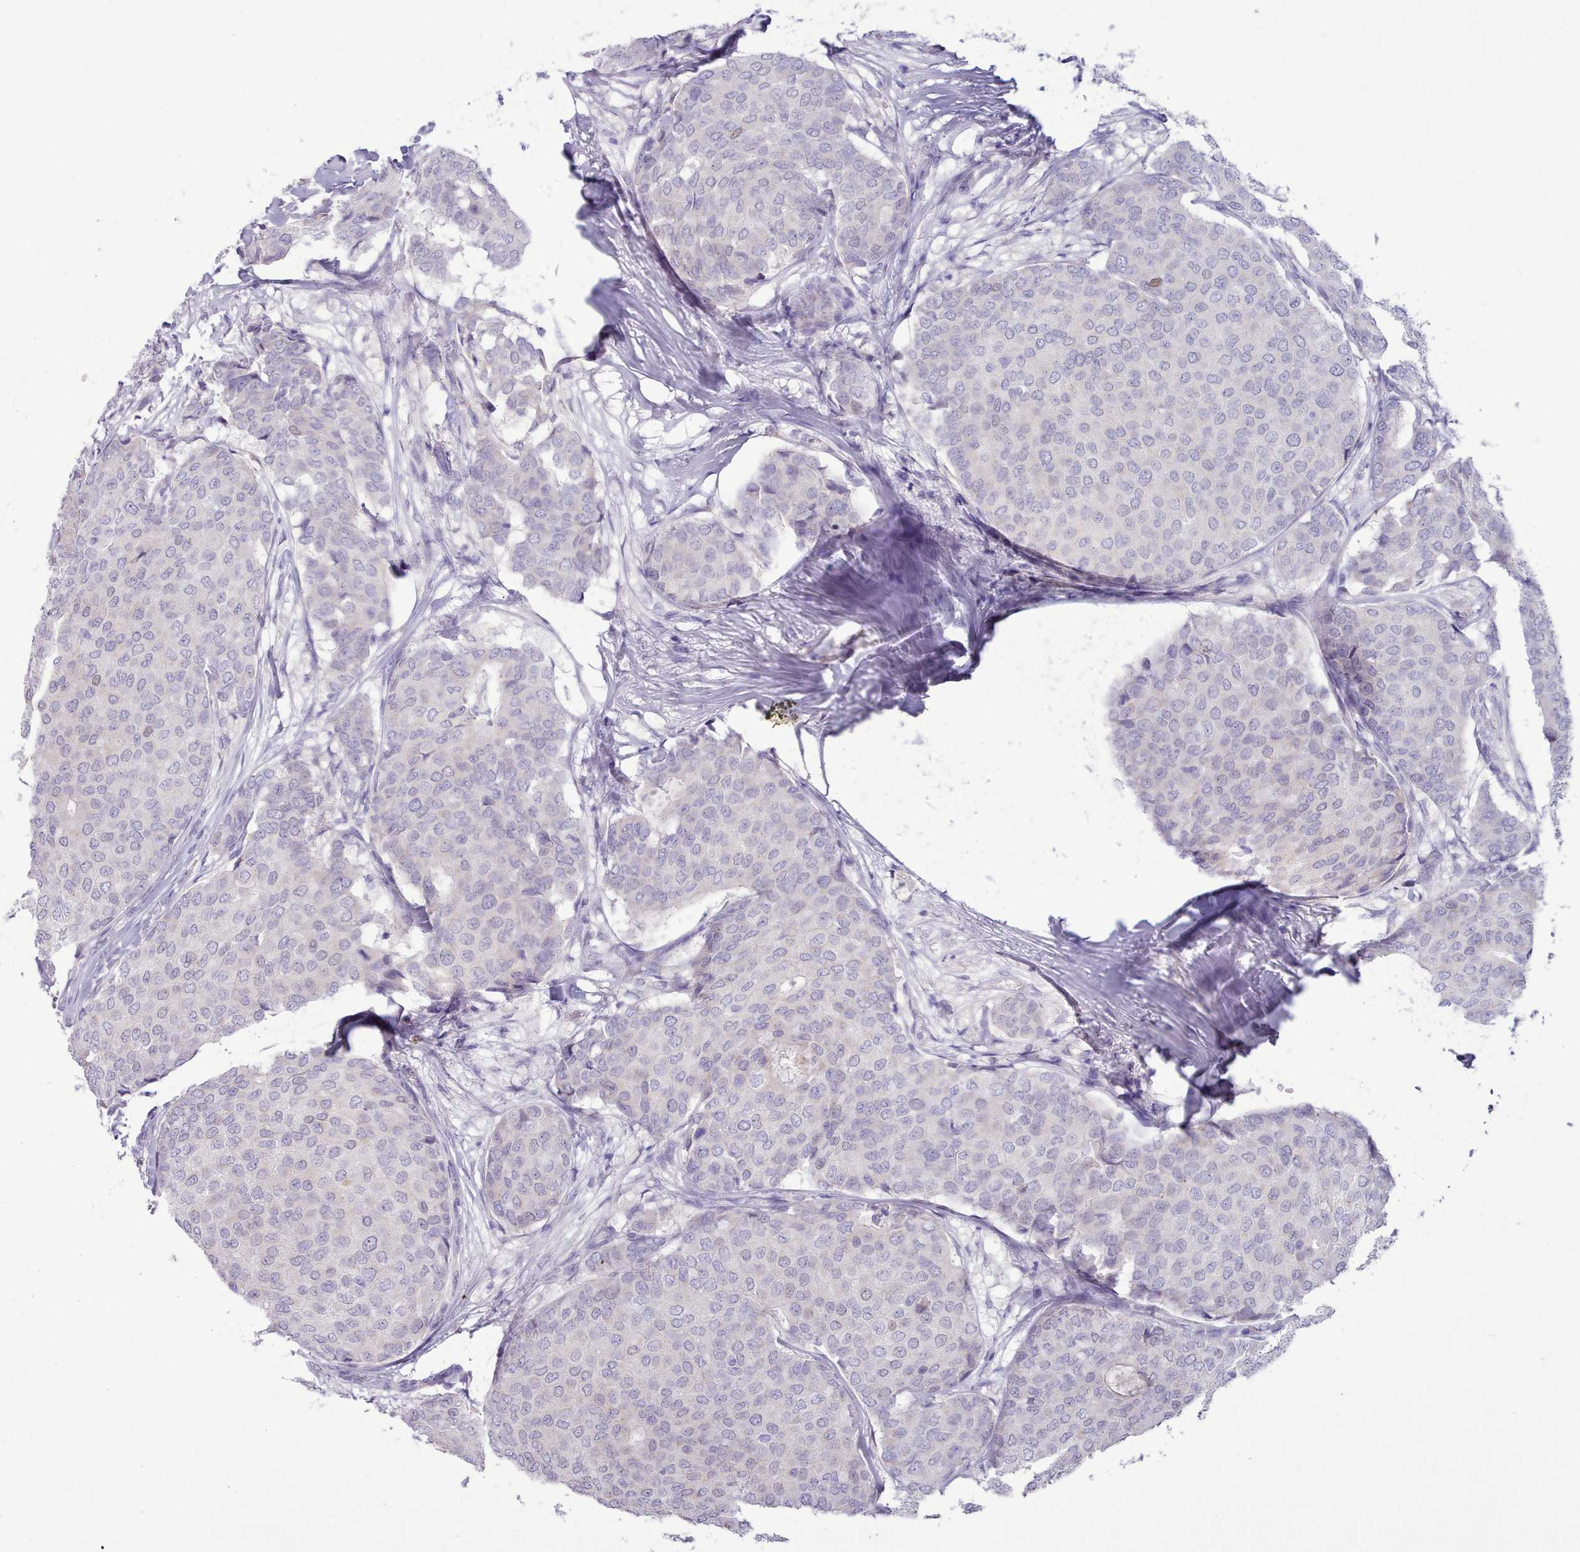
{"staining": {"intensity": "negative", "quantity": "none", "location": "none"}, "tissue": "breast cancer", "cell_type": "Tumor cells", "image_type": "cancer", "snomed": [{"axis": "morphology", "description": "Duct carcinoma"}, {"axis": "topography", "description": "Breast"}], "caption": "Immunohistochemistry (IHC) image of breast infiltrating ductal carcinoma stained for a protein (brown), which reveals no positivity in tumor cells.", "gene": "TMEM253", "patient": {"sex": "female", "age": 75}}